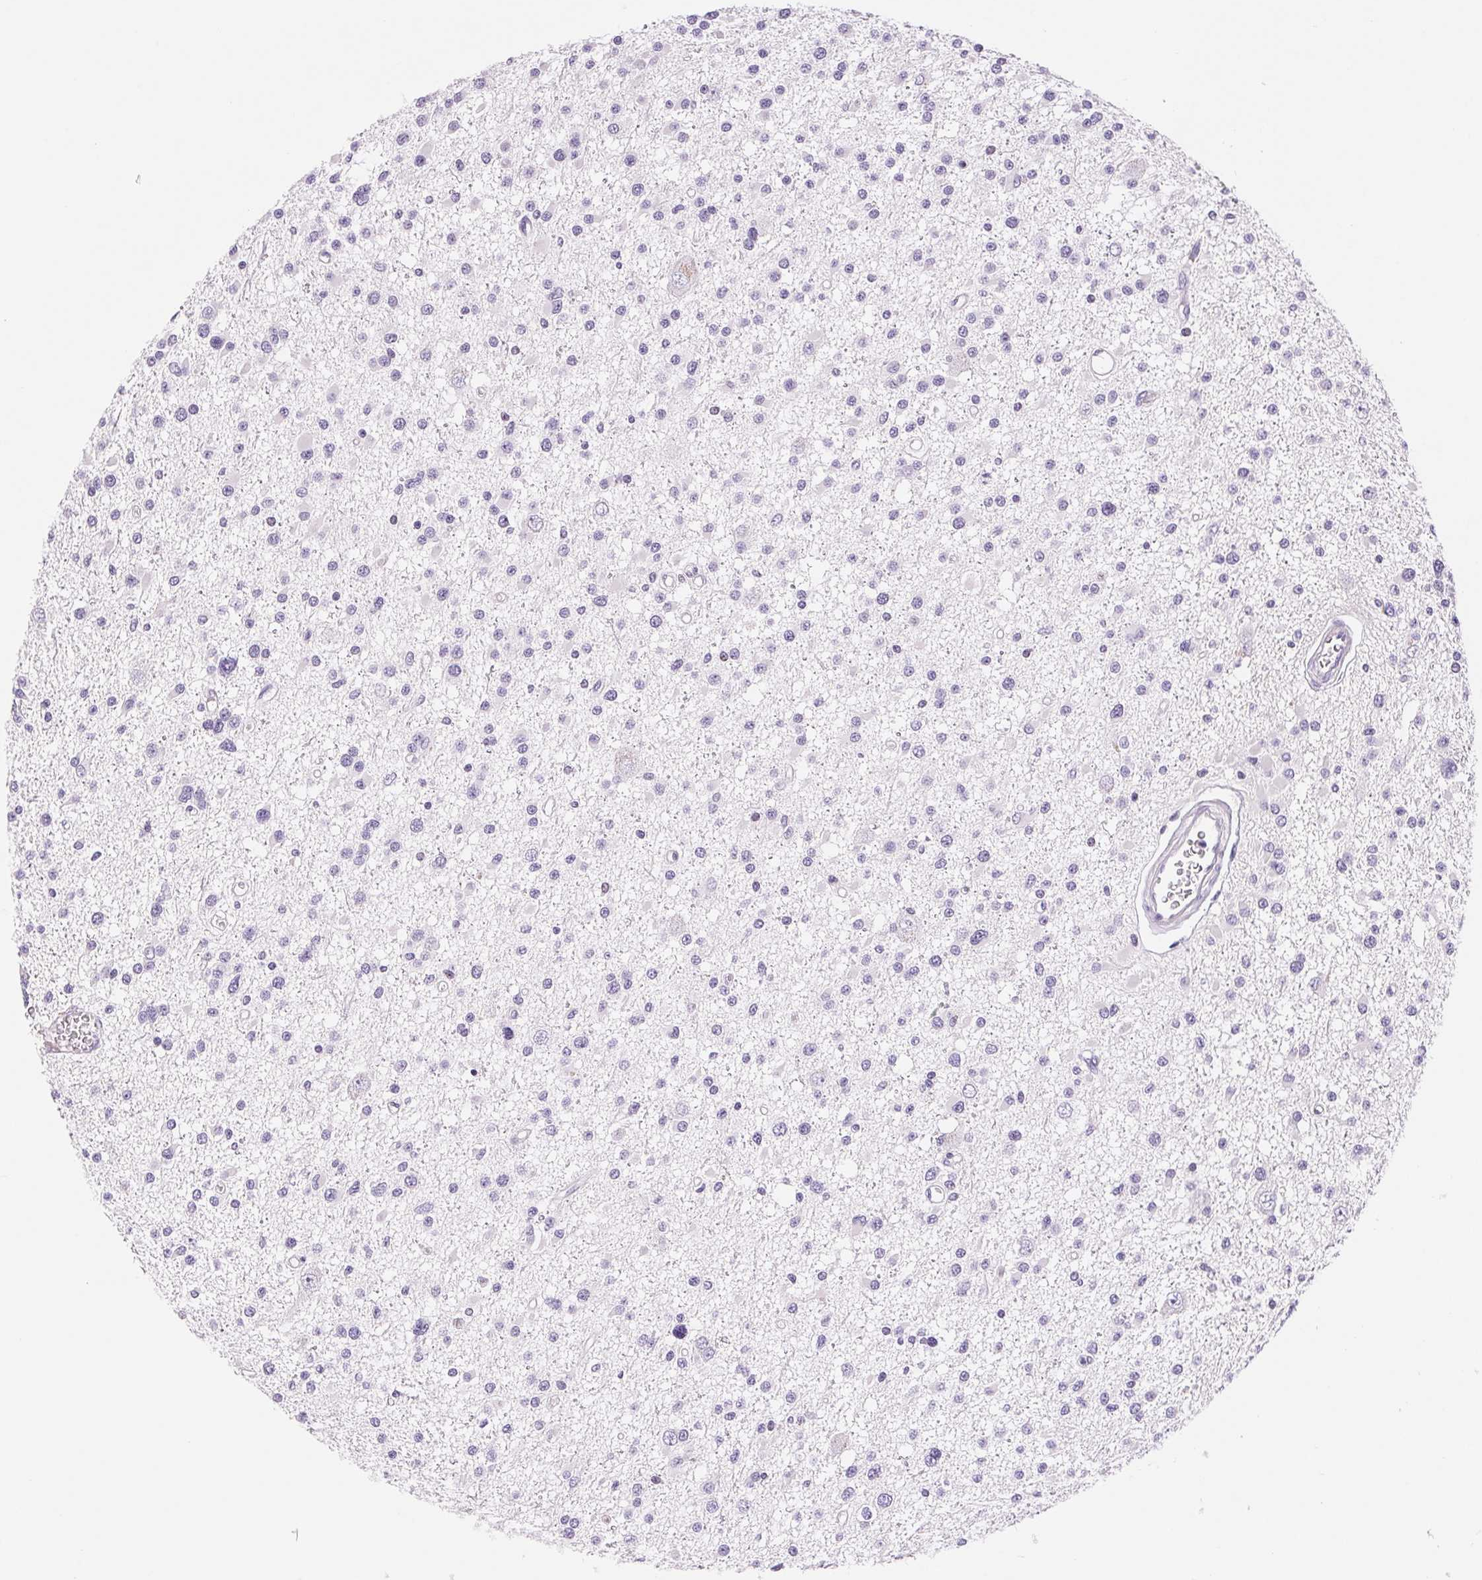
{"staining": {"intensity": "negative", "quantity": "none", "location": "none"}, "tissue": "glioma", "cell_type": "Tumor cells", "image_type": "cancer", "snomed": [{"axis": "morphology", "description": "Glioma, malignant, High grade"}, {"axis": "topography", "description": "Brain"}], "caption": "The histopathology image displays no staining of tumor cells in malignant high-grade glioma.", "gene": "ASGR2", "patient": {"sex": "male", "age": 54}}